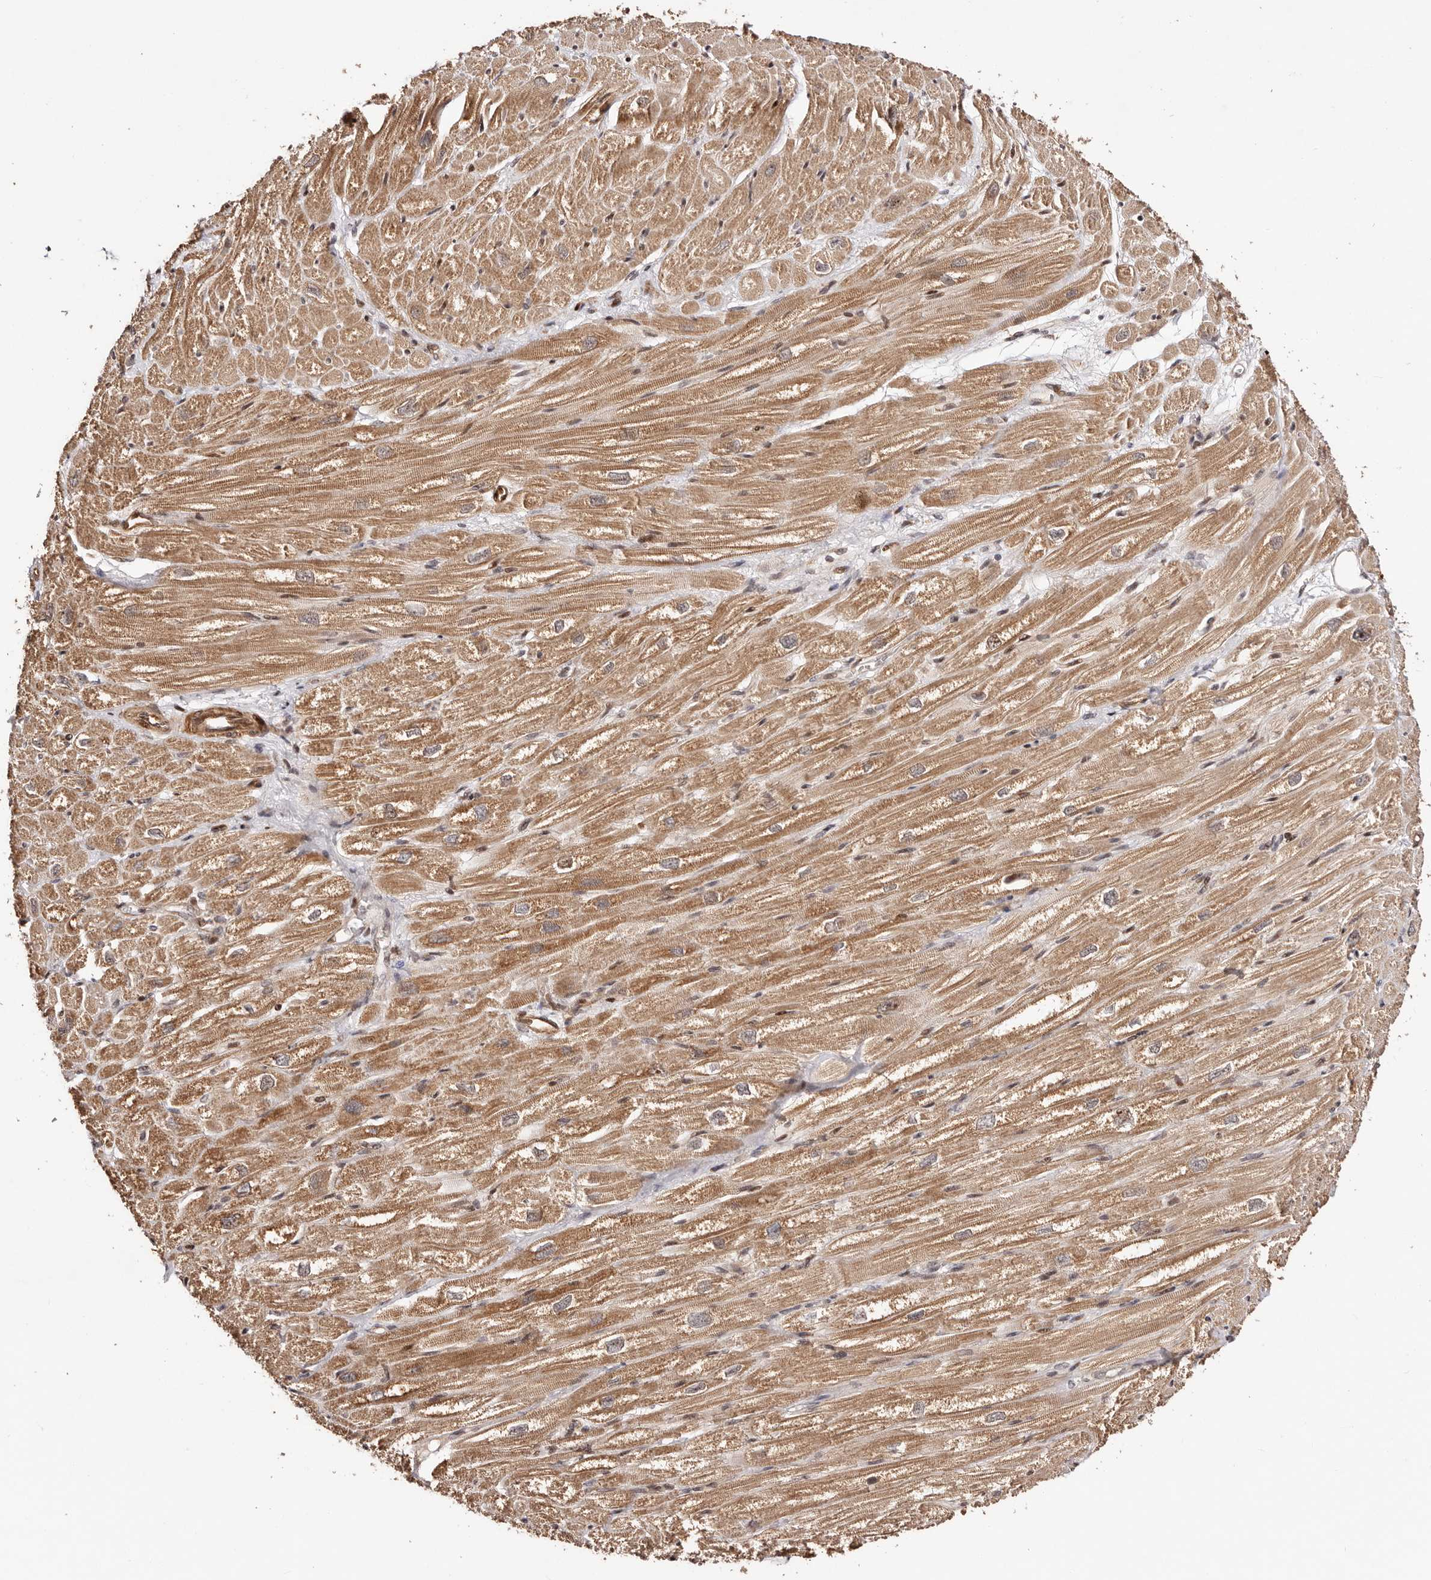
{"staining": {"intensity": "moderate", "quantity": ">75%", "location": "cytoplasmic/membranous"}, "tissue": "heart muscle", "cell_type": "Cardiomyocytes", "image_type": "normal", "snomed": [{"axis": "morphology", "description": "Normal tissue, NOS"}, {"axis": "topography", "description": "Heart"}], "caption": "About >75% of cardiomyocytes in benign human heart muscle exhibit moderate cytoplasmic/membranous protein staining as visualized by brown immunohistochemical staining.", "gene": "HIVEP3", "patient": {"sex": "male", "age": 50}}